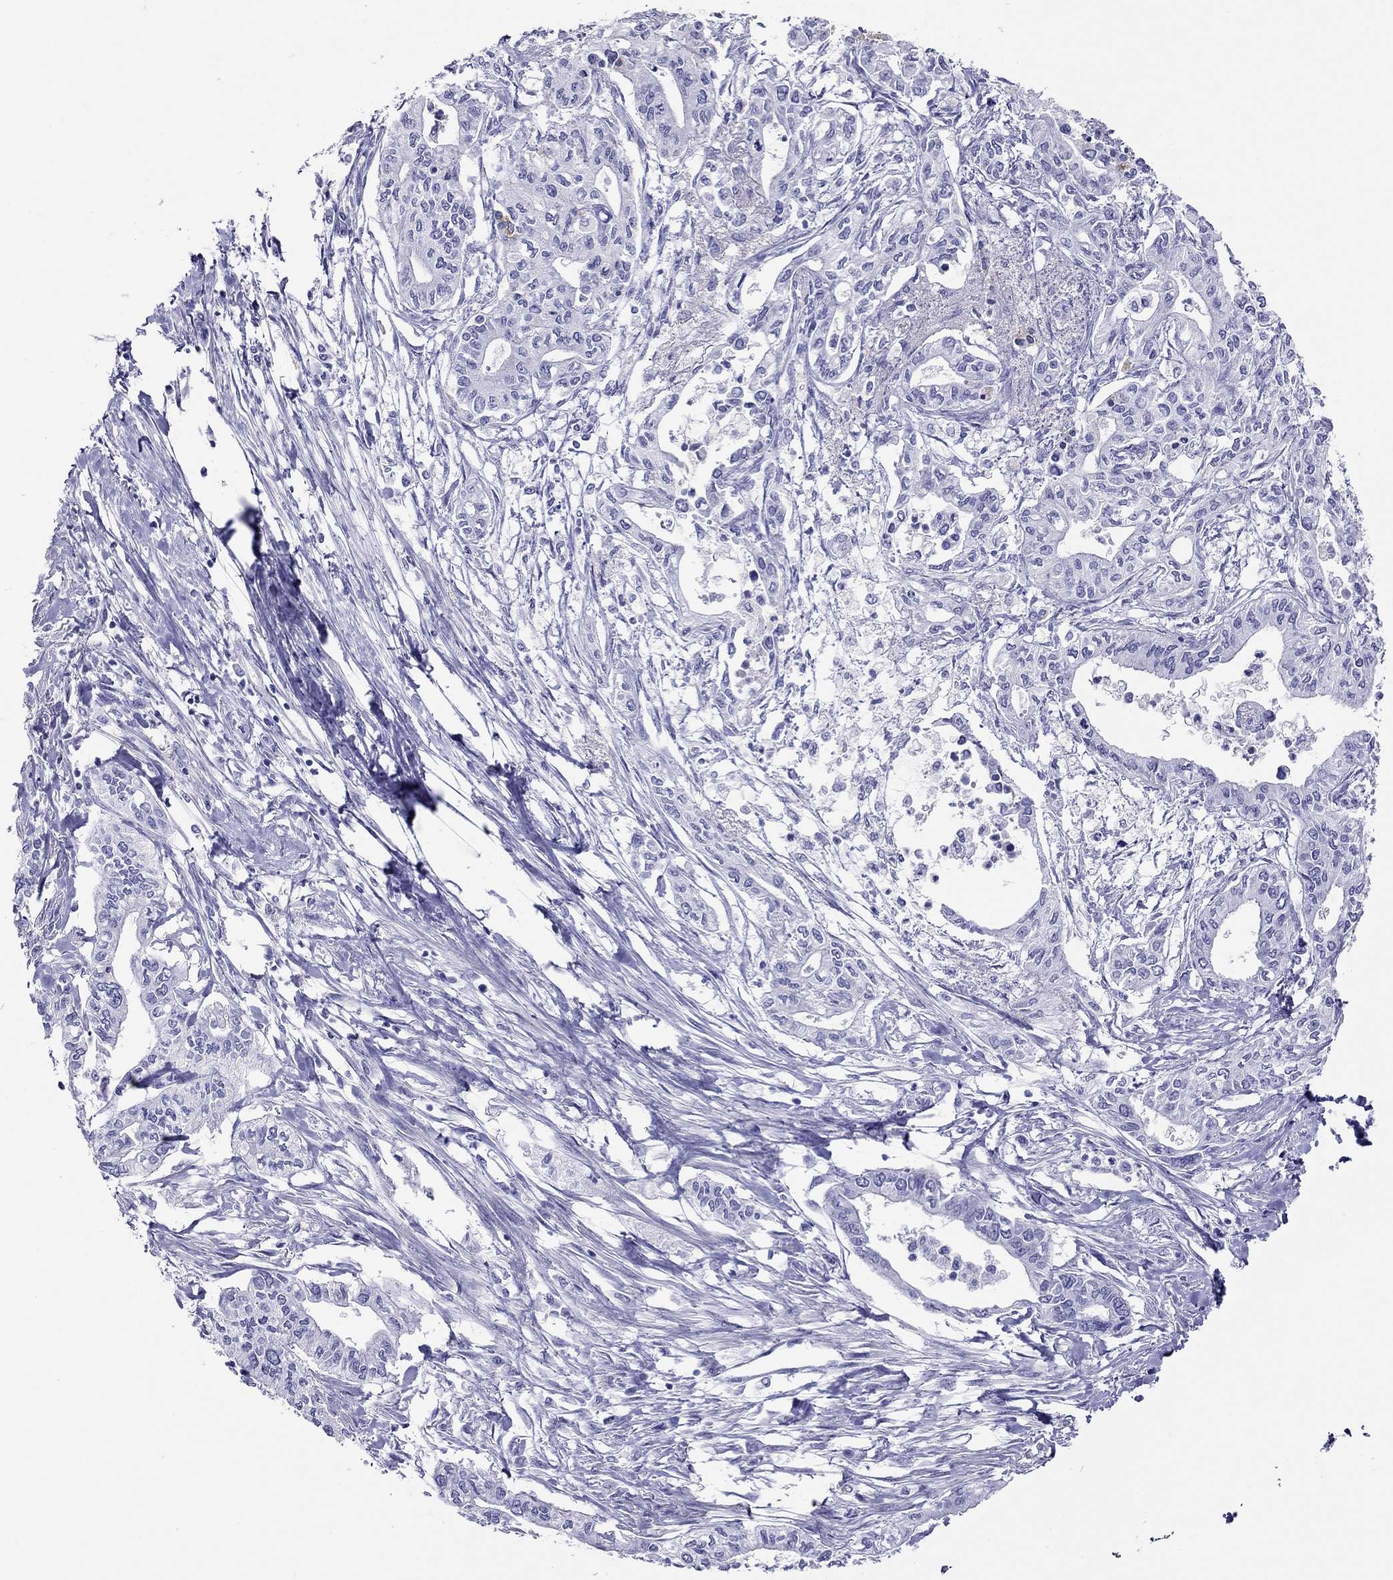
{"staining": {"intensity": "negative", "quantity": "none", "location": "none"}, "tissue": "pancreatic cancer", "cell_type": "Tumor cells", "image_type": "cancer", "snomed": [{"axis": "morphology", "description": "Adenocarcinoma, NOS"}, {"axis": "topography", "description": "Pancreas"}], "caption": "The IHC image has no significant positivity in tumor cells of adenocarcinoma (pancreatic) tissue.", "gene": "PTPRN", "patient": {"sex": "male", "age": 60}}